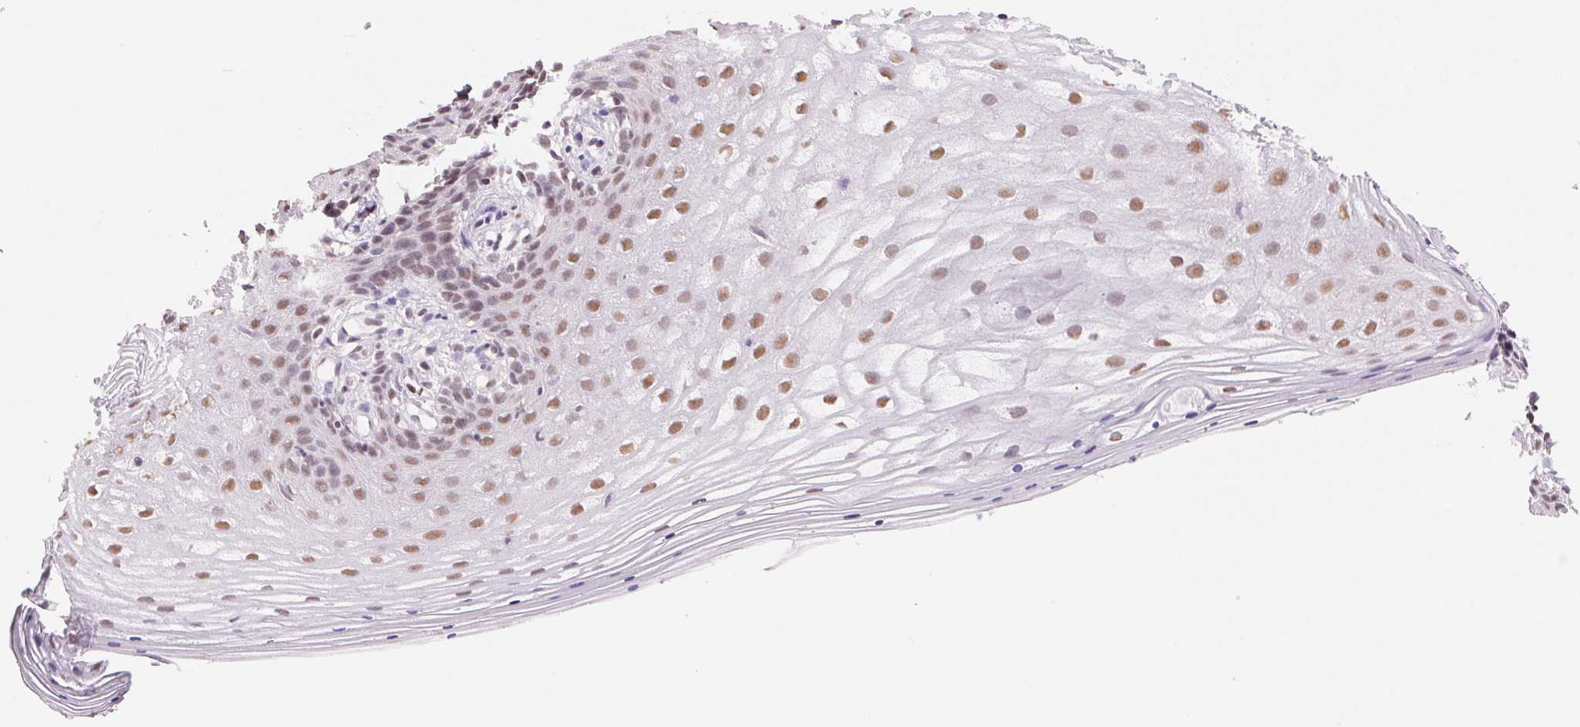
{"staining": {"intensity": "moderate", "quantity": ">75%", "location": "nuclear"}, "tissue": "vagina", "cell_type": "Squamous epithelial cells", "image_type": "normal", "snomed": [{"axis": "morphology", "description": "Normal tissue, NOS"}, {"axis": "topography", "description": "Vagina"}], "caption": "A brown stain labels moderate nuclear positivity of a protein in squamous epithelial cells of unremarkable human vagina.", "gene": "RPRD1B", "patient": {"sex": "female", "age": 42}}